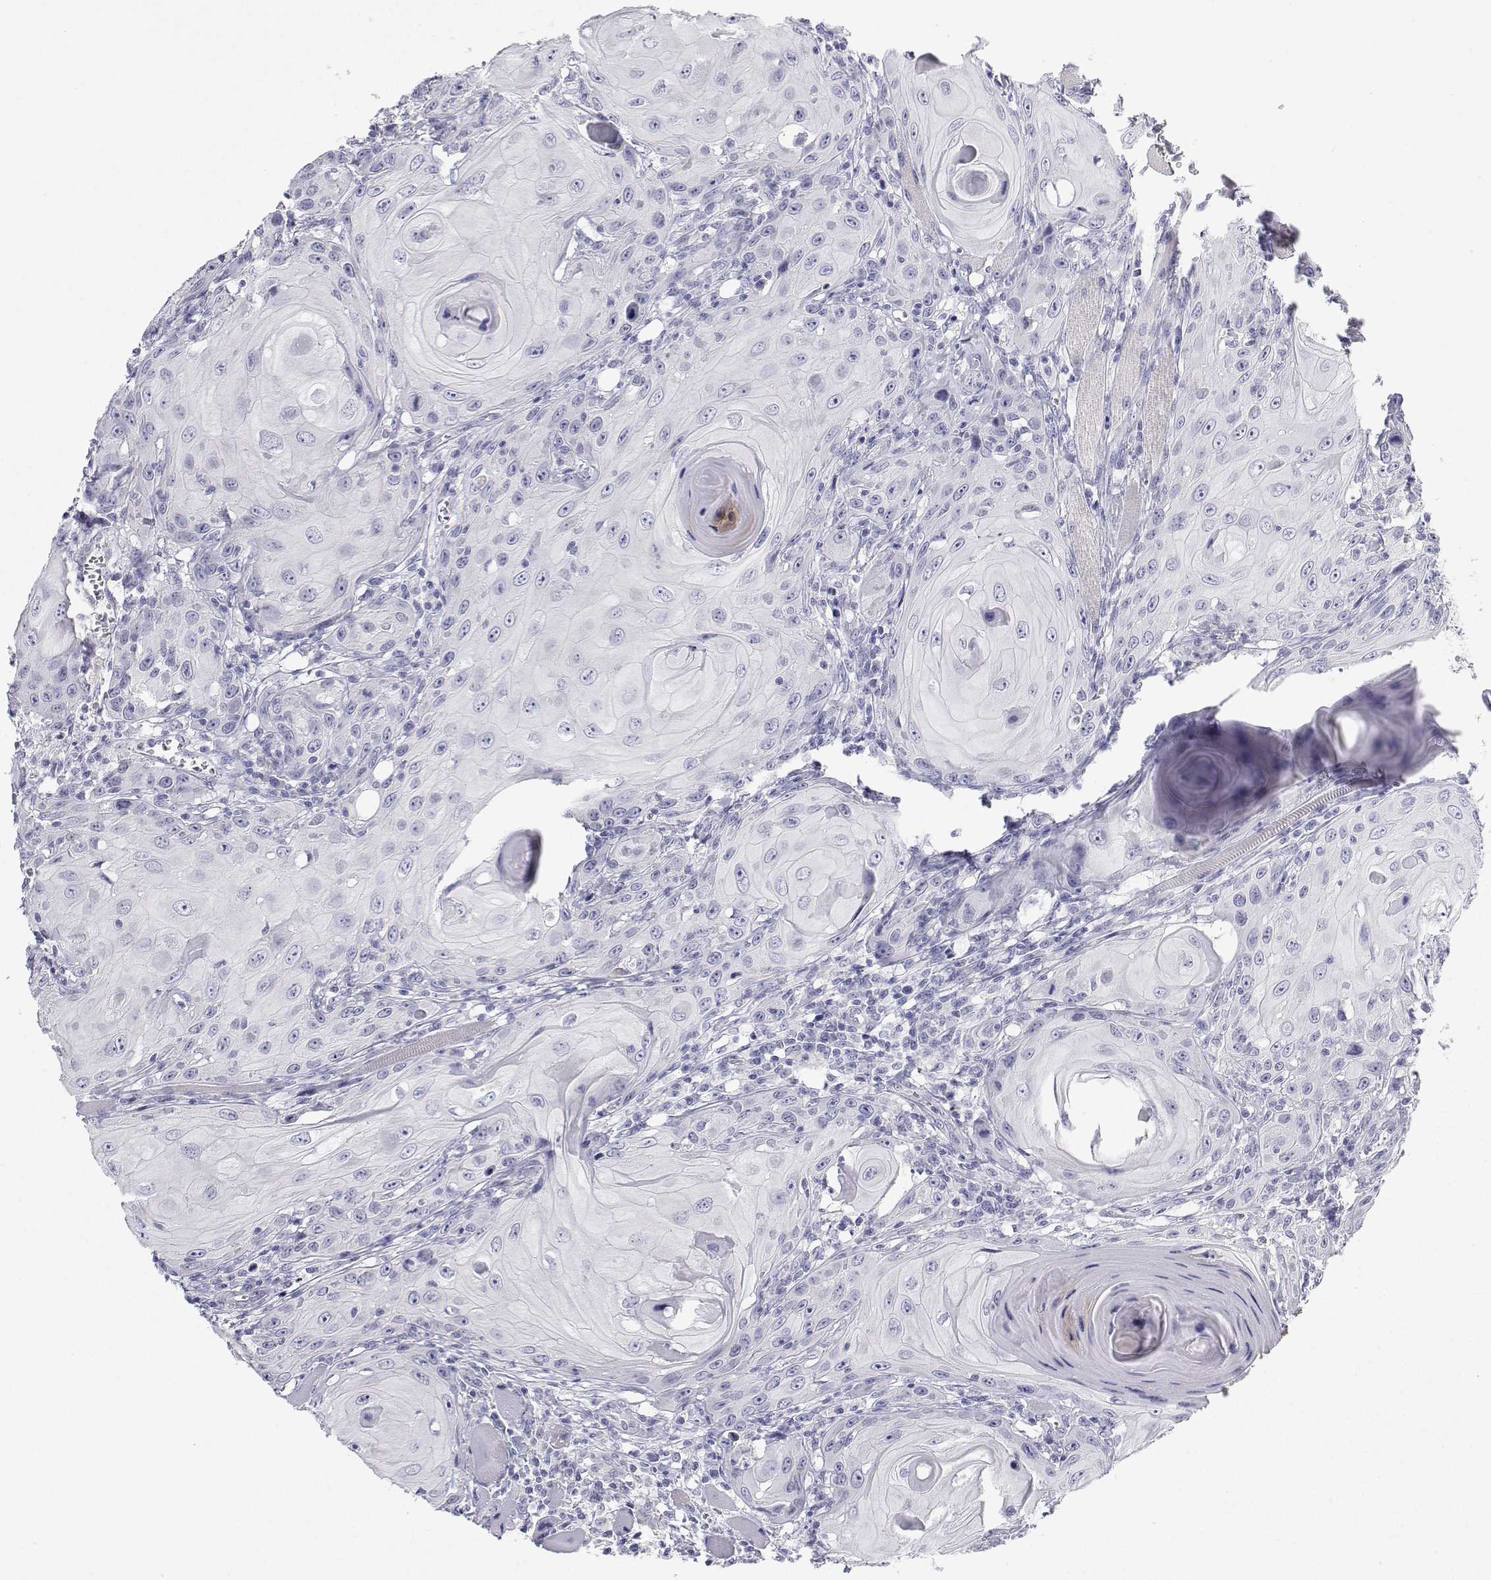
{"staining": {"intensity": "negative", "quantity": "none", "location": "none"}, "tissue": "head and neck cancer", "cell_type": "Tumor cells", "image_type": "cancer", "snomed": [{"axis": "morphology", "description": "Squamous cell carcinoma, NOS"}, {"axis": "topography", "description": "Head-Neck"}], "caption": "This is a photomicrograph of immunohistochemistry staining of squamous cell carcinoma (head and neck), which shows no positivity in tumor cells.", "gene": "ANKRD65", "patient": {"sex": "female", "age": 80}}